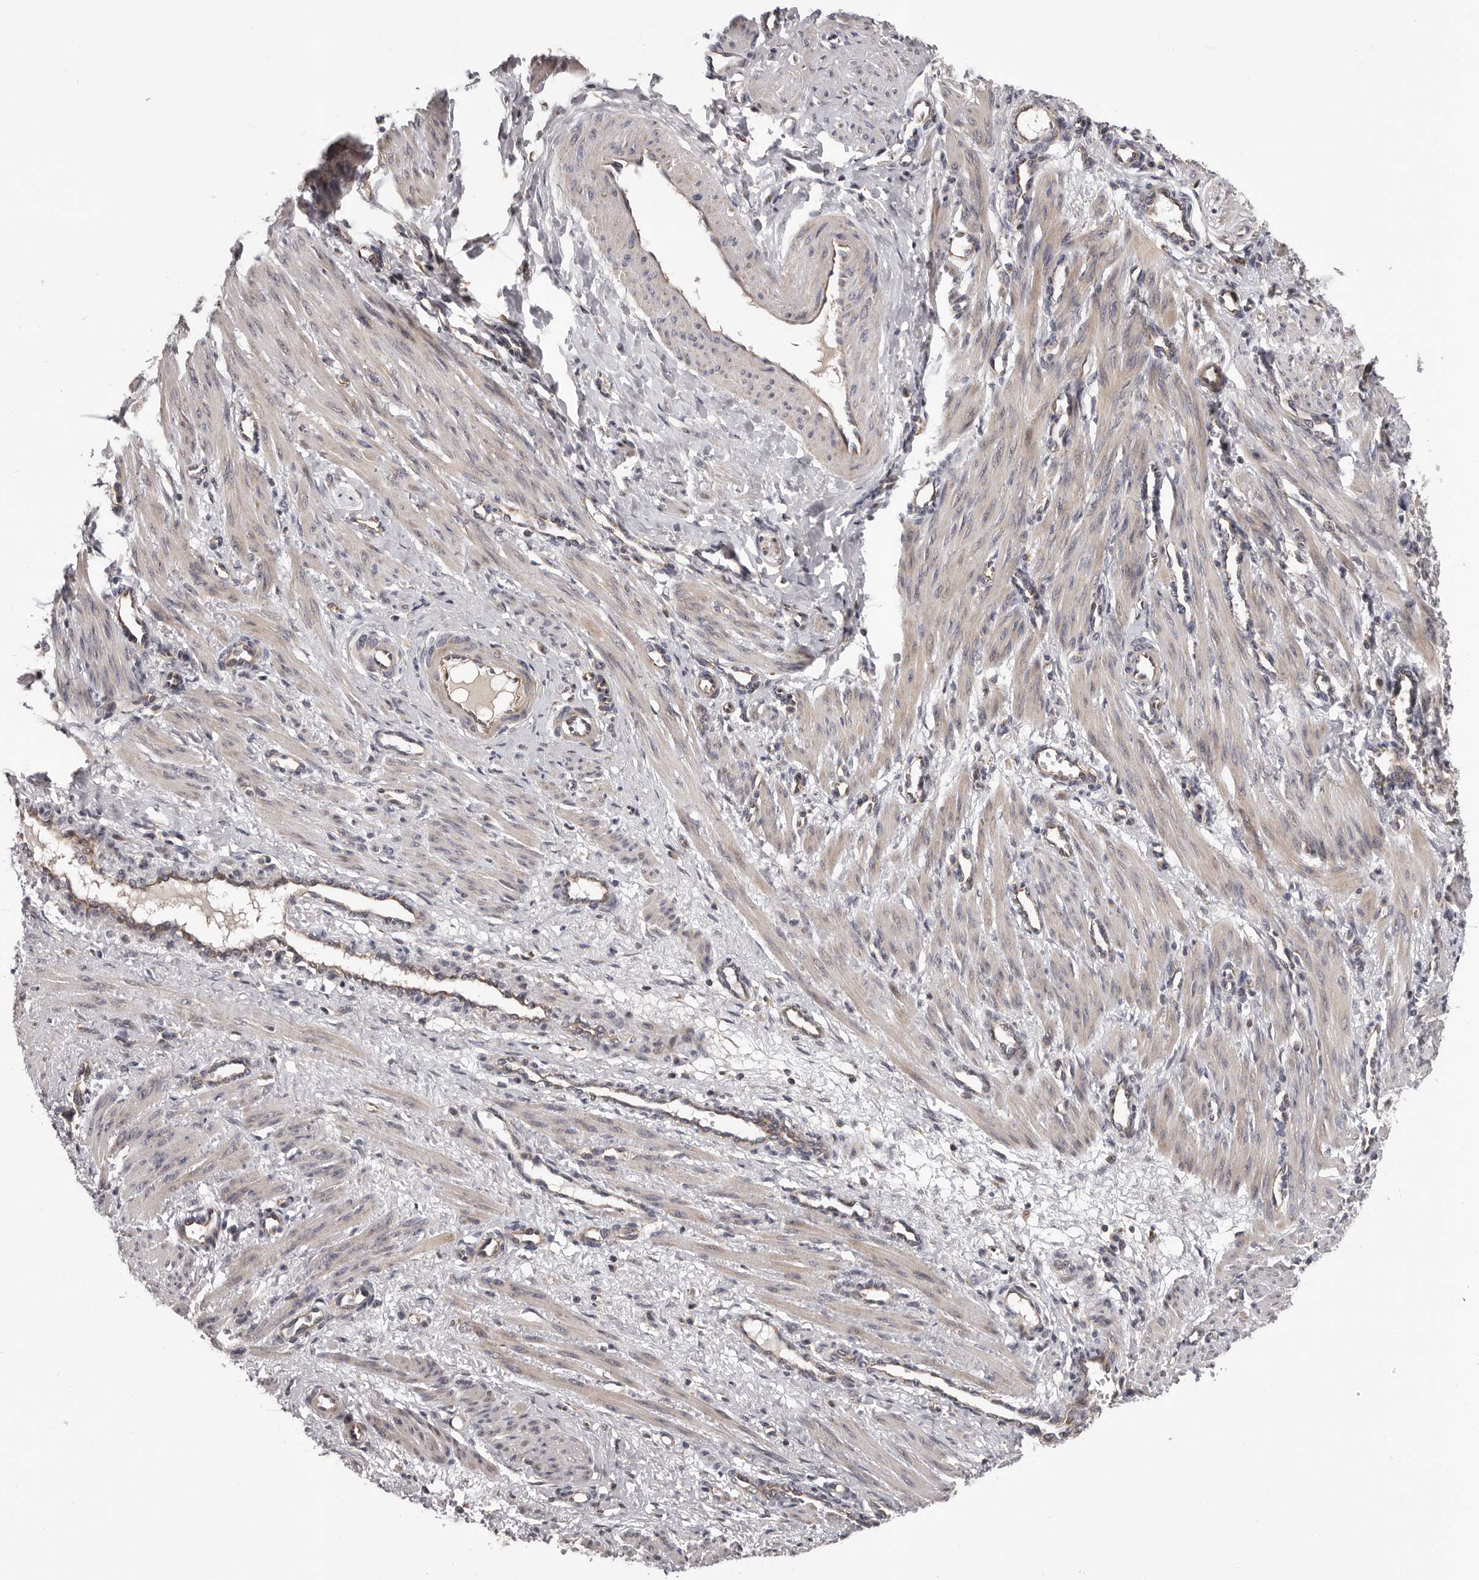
{"staining": {"intensity": "weak", "quantity": "<25%", "location": "cytoplasmic/membranous,nuclear"}, "tissue": "smooth muscle", "cell_type": "Smooth muscle cells", "image_type": "normal", "snomed": [{"axis": "morphology", "description": "Normal tissue, NOS"}, {"axis": "topography", "description": "Endometrium"}], "caption": "This is a image of IHC staining of normal smooth muscle, which shows no positivity in smooth muscle cells.", "gene": "VPS37A", "patient": {"sex": "female", "age": 33}}